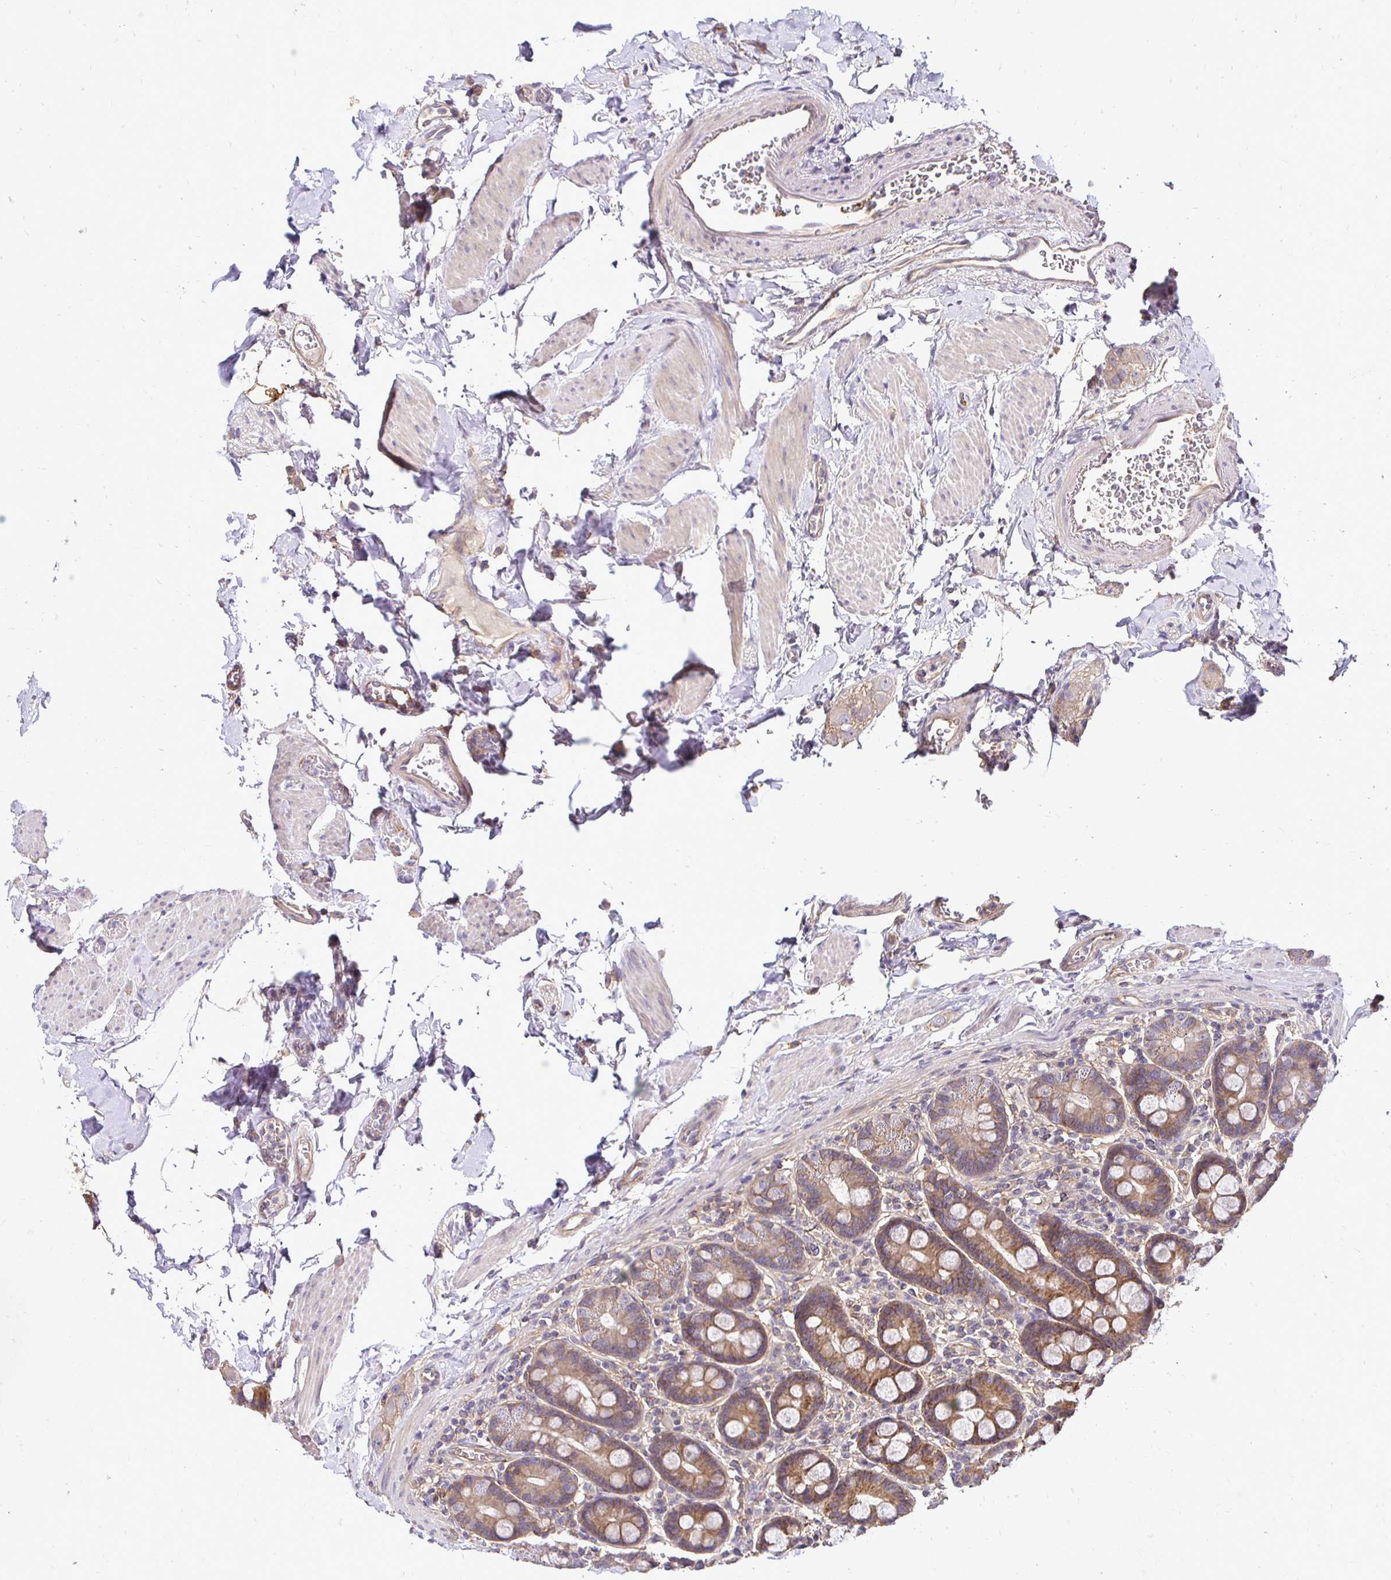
{"staining": {"intensity": "strong", "quantity": ">75%", "location": "cytoplasmic/membranous"}, "tissue": "duodenum", "cell_type": "Glandular cells", "image_type": "normal", "snomed": [{"axis": "morphology", "description": "Normal tissue, NOS"}, {"axis": "topography", "description": "Pancreas"}, {"axis": "topography", "description": "Duodenum"}], "caption": "Protein expression analysis of benign duodenum shows strong cytoplasmic/membranous staining in about >75% of glandular cells.", "gene": "SLC9A1", "patient": {"sex": "male", "age": 59}}